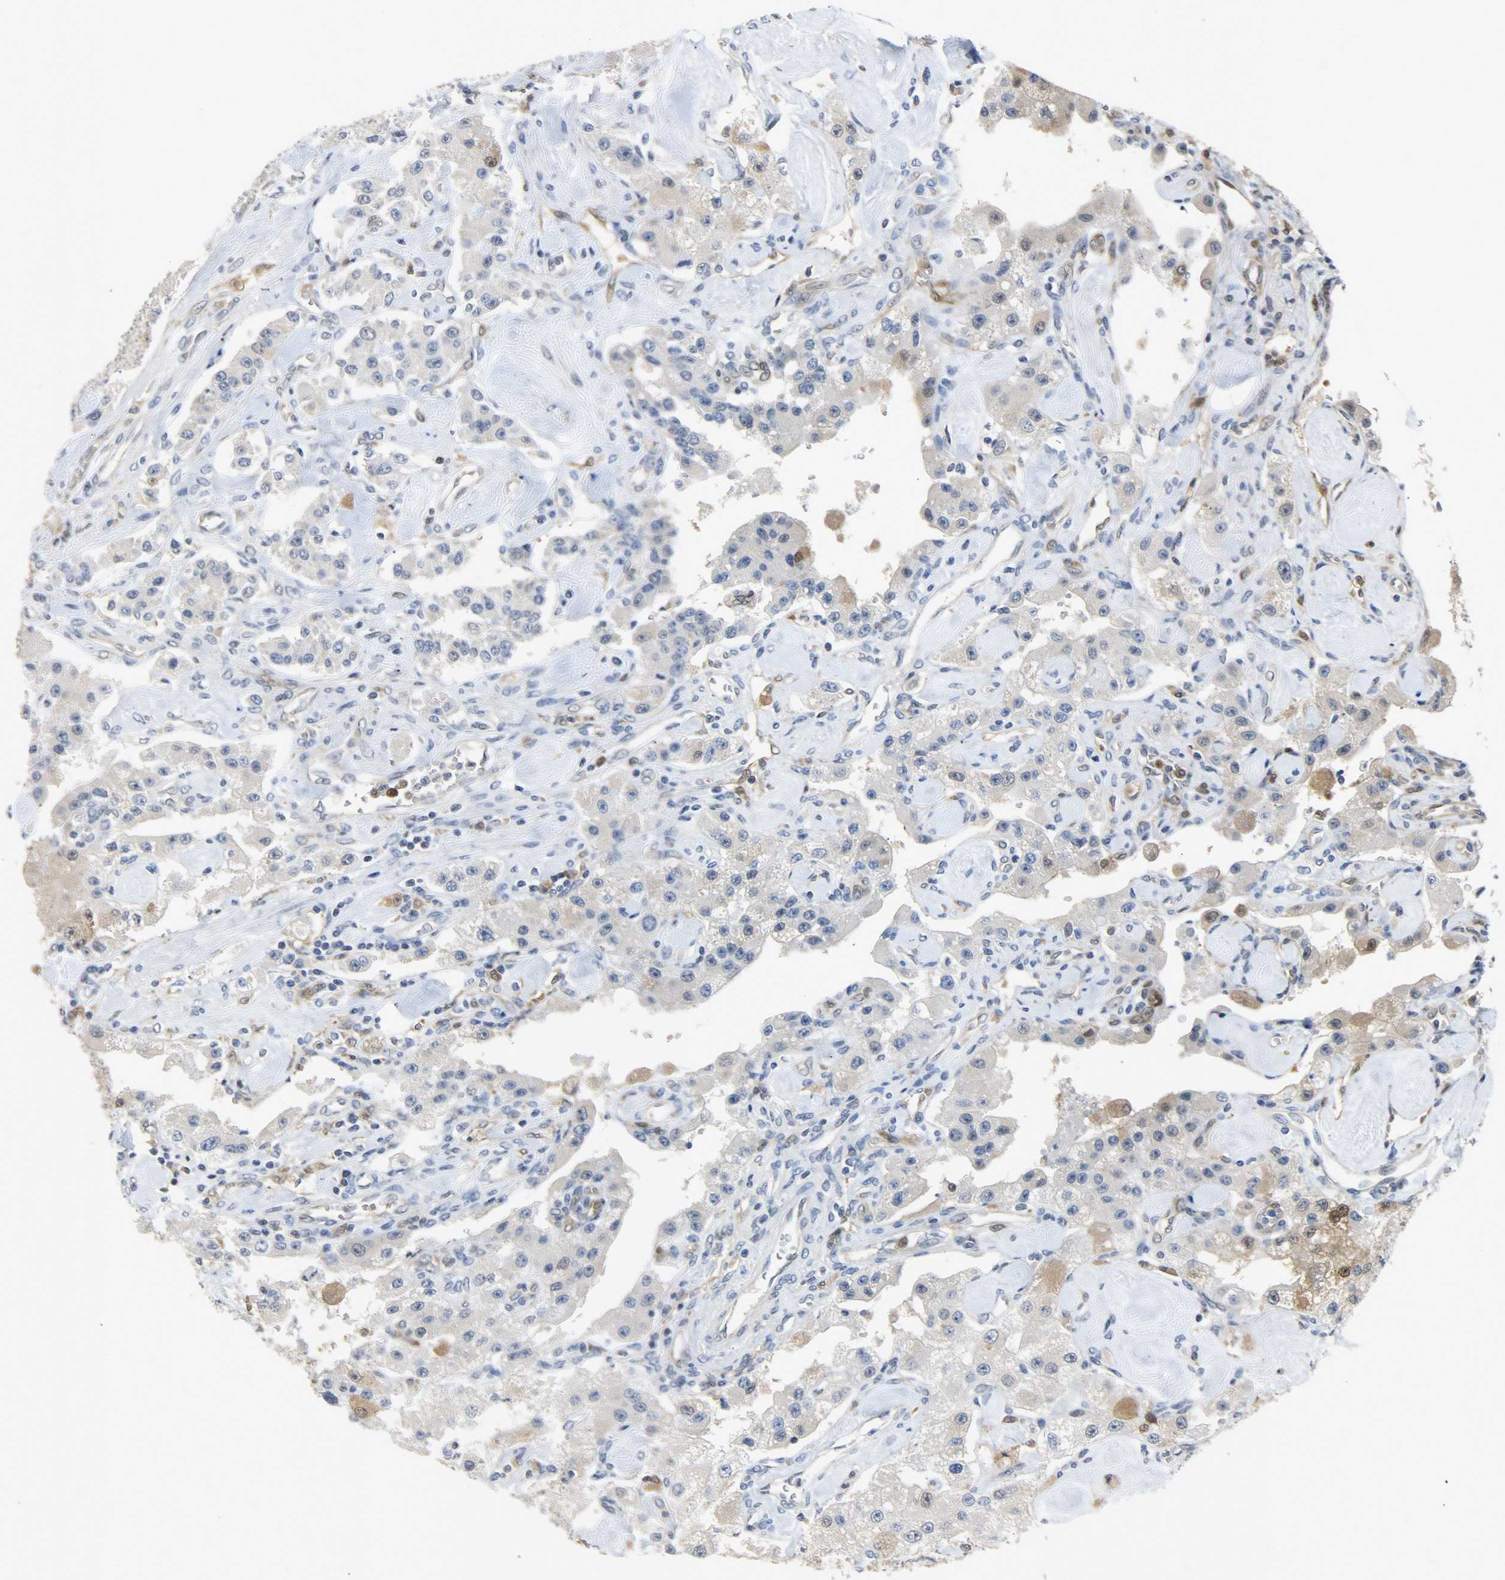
{"staining": {"intensity": "moderate", "quantity": "25%-75%", "location": "cytoplasmic/membranous,nuclear"}, "tissue": "carcinoid", "cell_type": "Tumor cells", "image_type": "cancer", "snomed": [{"axis": "morphology", "description": "Carcinoid, malignant, NOS"}, {"axis": "topography", "description": "Pancreas"}], "caption": "A photomicrograph of human carcinoid (malignant) stained for a protein displays moderate cytoplasmic/membranous and nuclear brown staining in tumor cells.", "gene": "EIF4EBP1", "patient": {"sex": "male", "age": 41}}